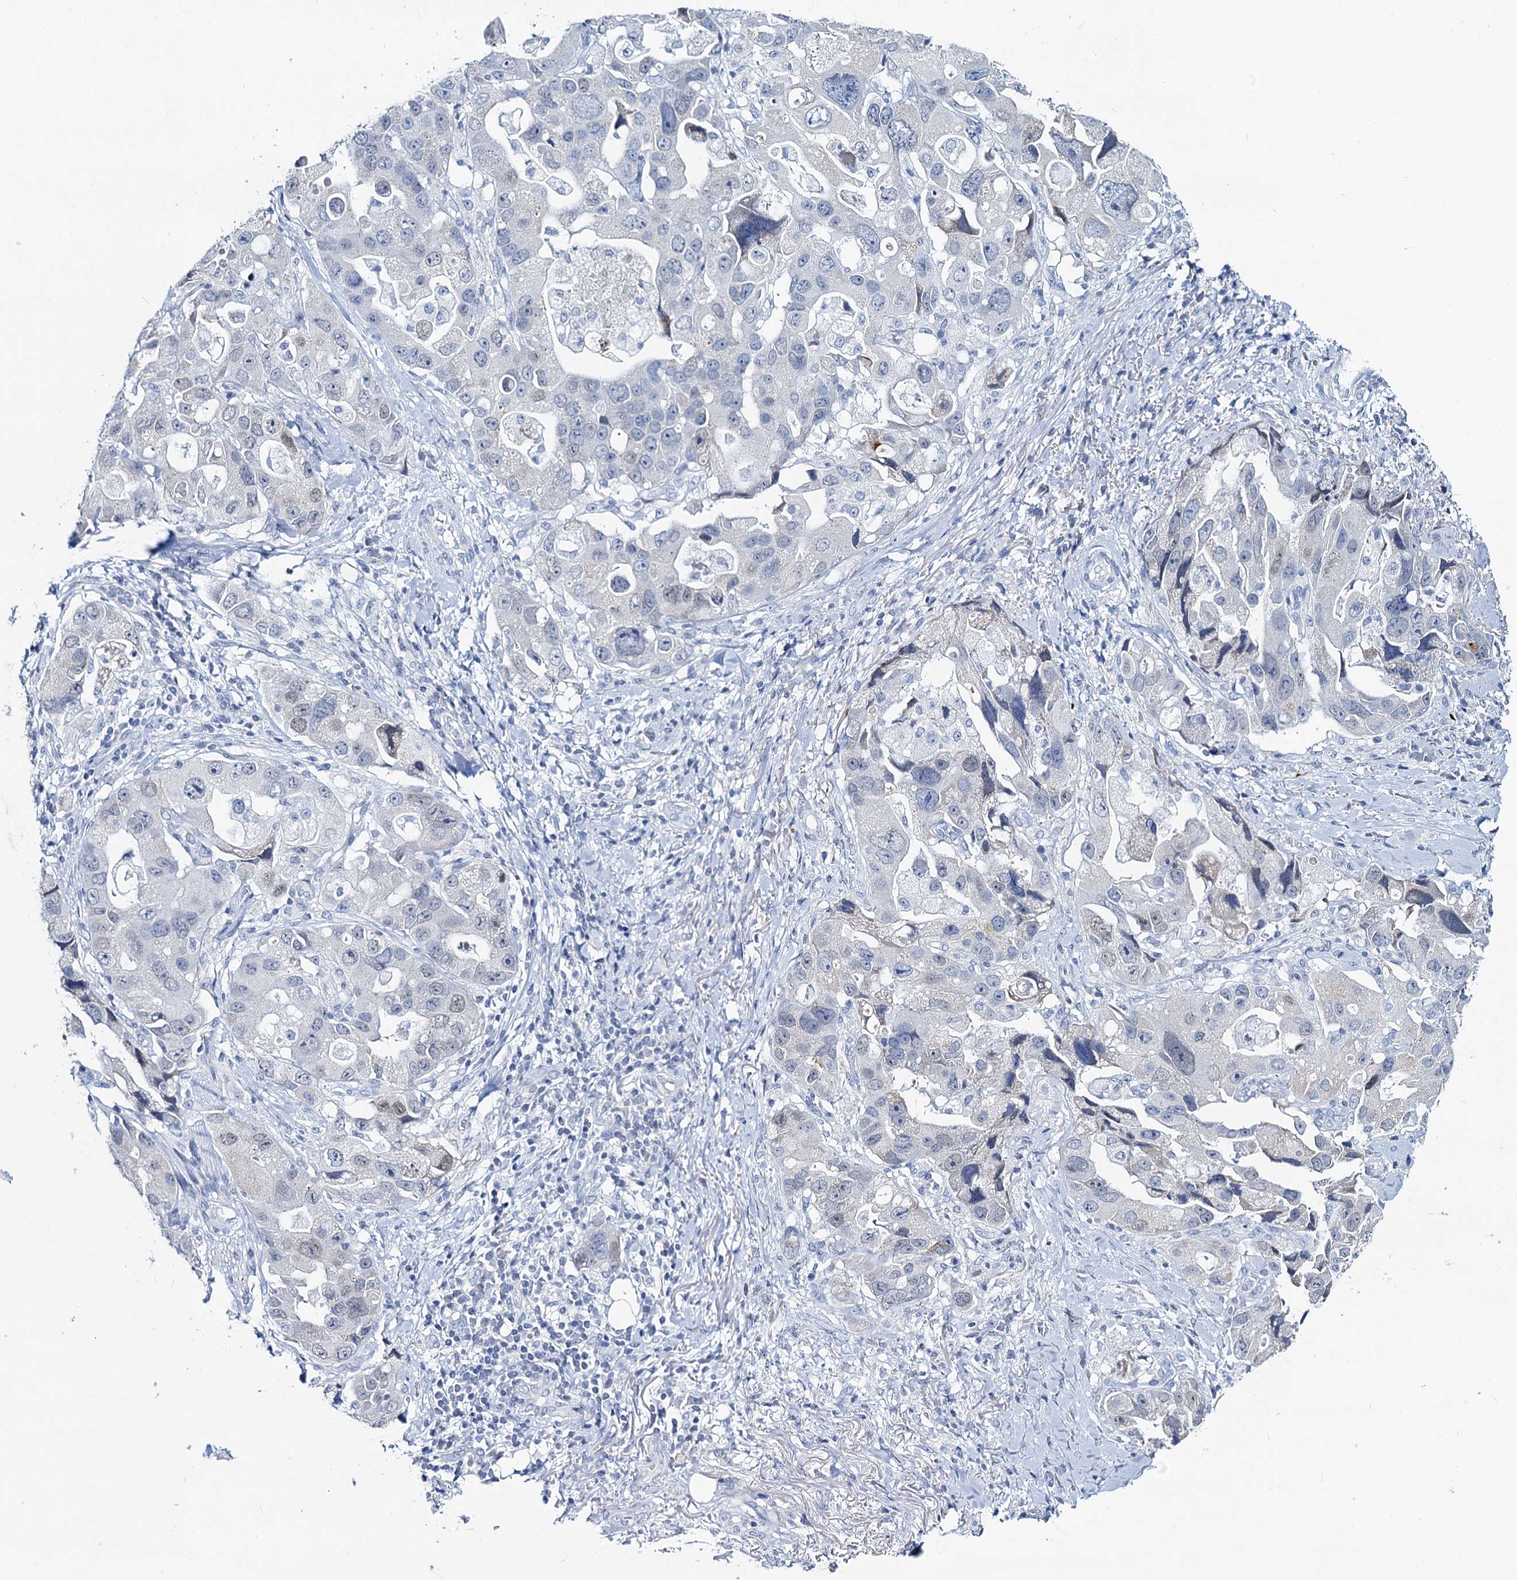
{"staining": {"intensity": "negative", "quantity": "none", "location": "none"}, "tissue": "lung cancer", "cell_type": "Tumor cells", "image_type": "cancer", "snomed": [{"axis": "morphology", "description": "Adenocarcinoma, NOS"}, {"axis": "topography", "description": "Lung"}], "caption": "A micrograph of human lung adenocarcinoma is negative for staining in tumor cells.", "gene": "TOX3", "patient": {"sex": "female", "age": 54}}